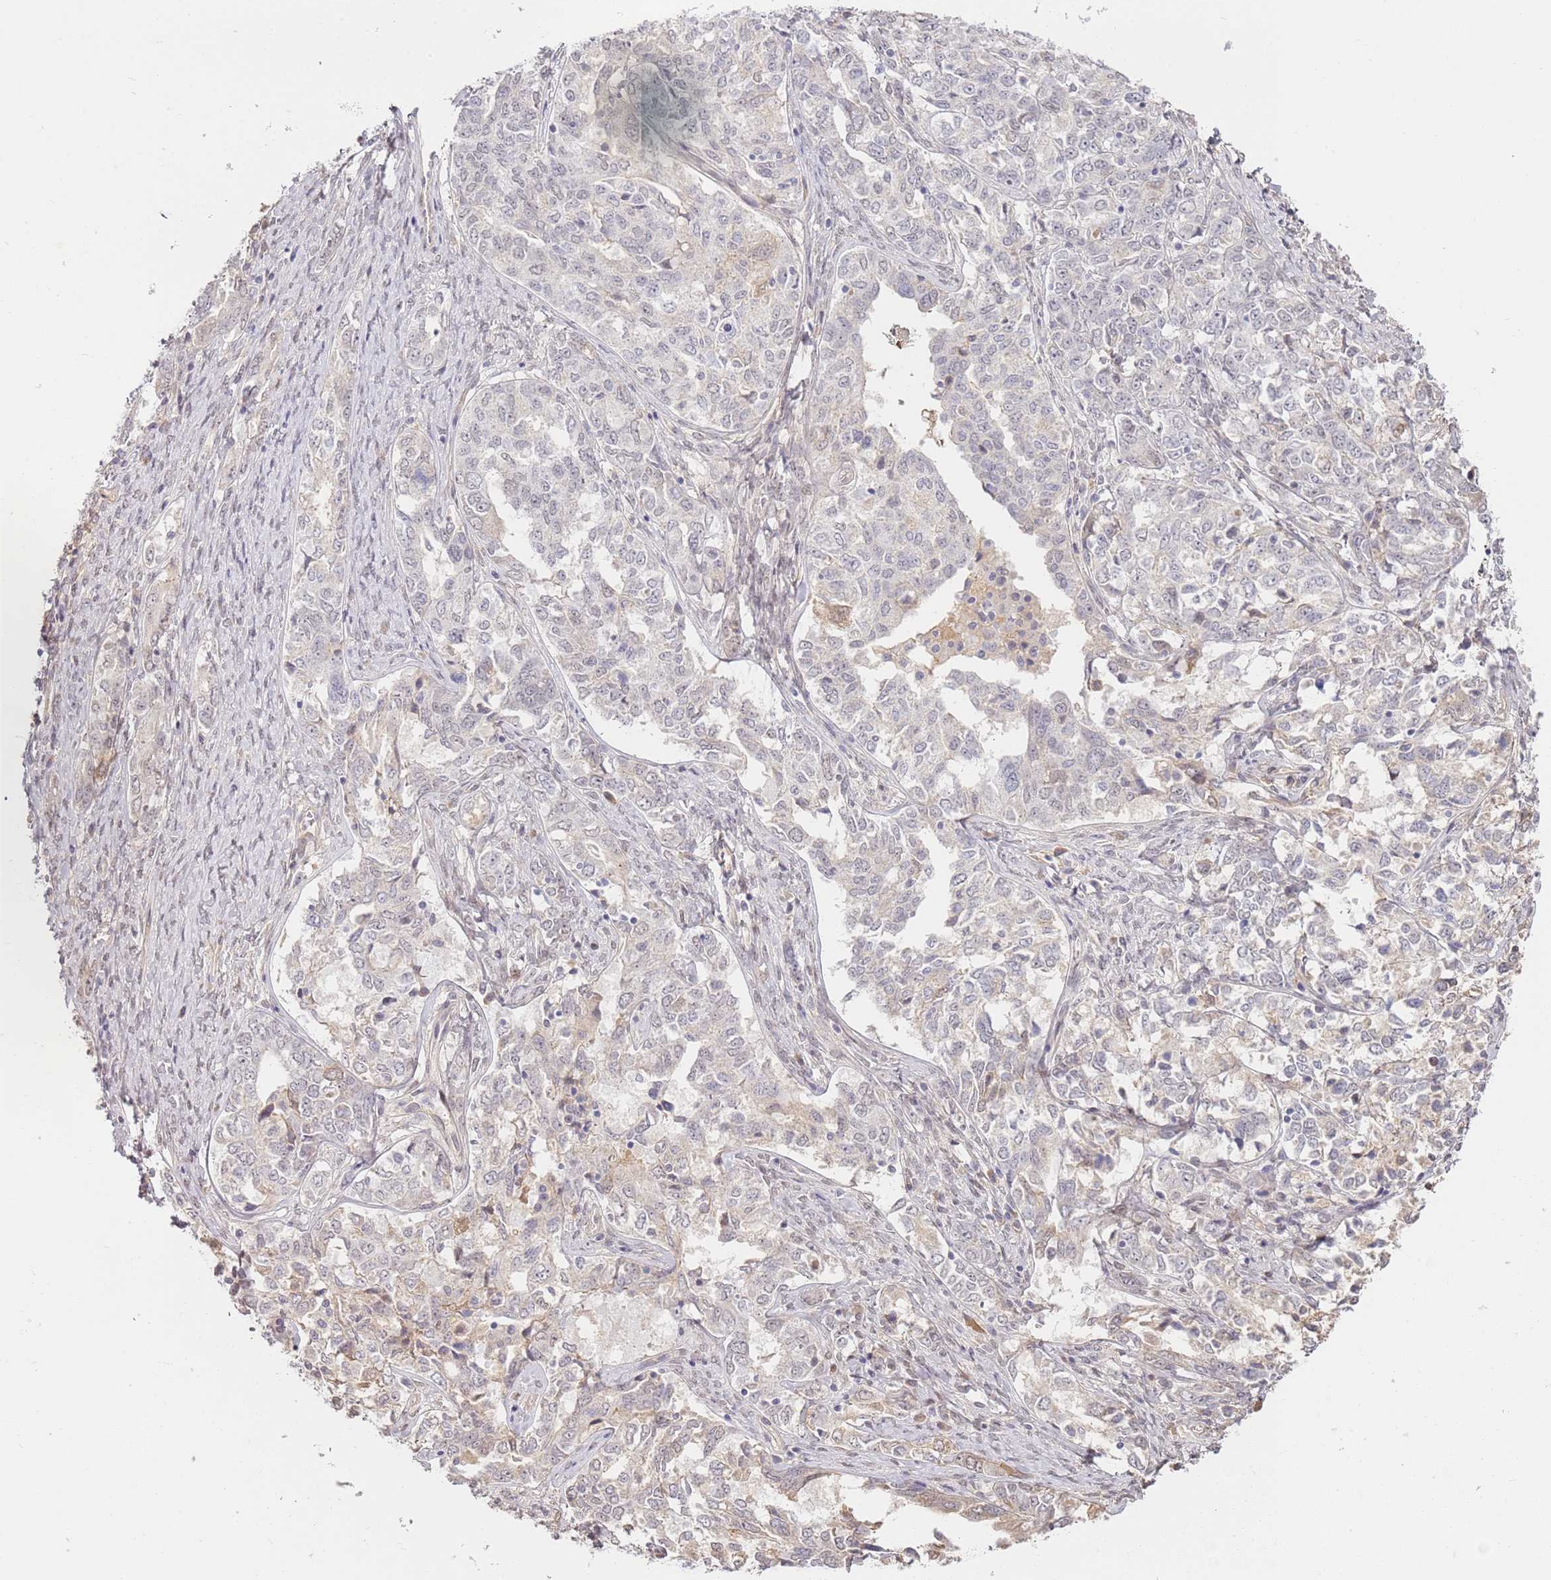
{"staining": {"intensity": "negative", "quantity": "none", "location": "none"}, "tissue": "ovarian cancer", "cell_type": "Tumor cells", "image_type": "cancer", "snomed": [{"axis": "morphology", "description": "Carcinoma, endometroid"}, {"axis": "topography", "description": "Ovary"}], "caption": "Immunohistochemistry photomicrograph of human endometroid carcinoma (ovarian) stained for a protein (brown), which exhibits no expression in tumor cells.", "gene": "WDR93", "patient": {"sex": "female", "age": 62}}